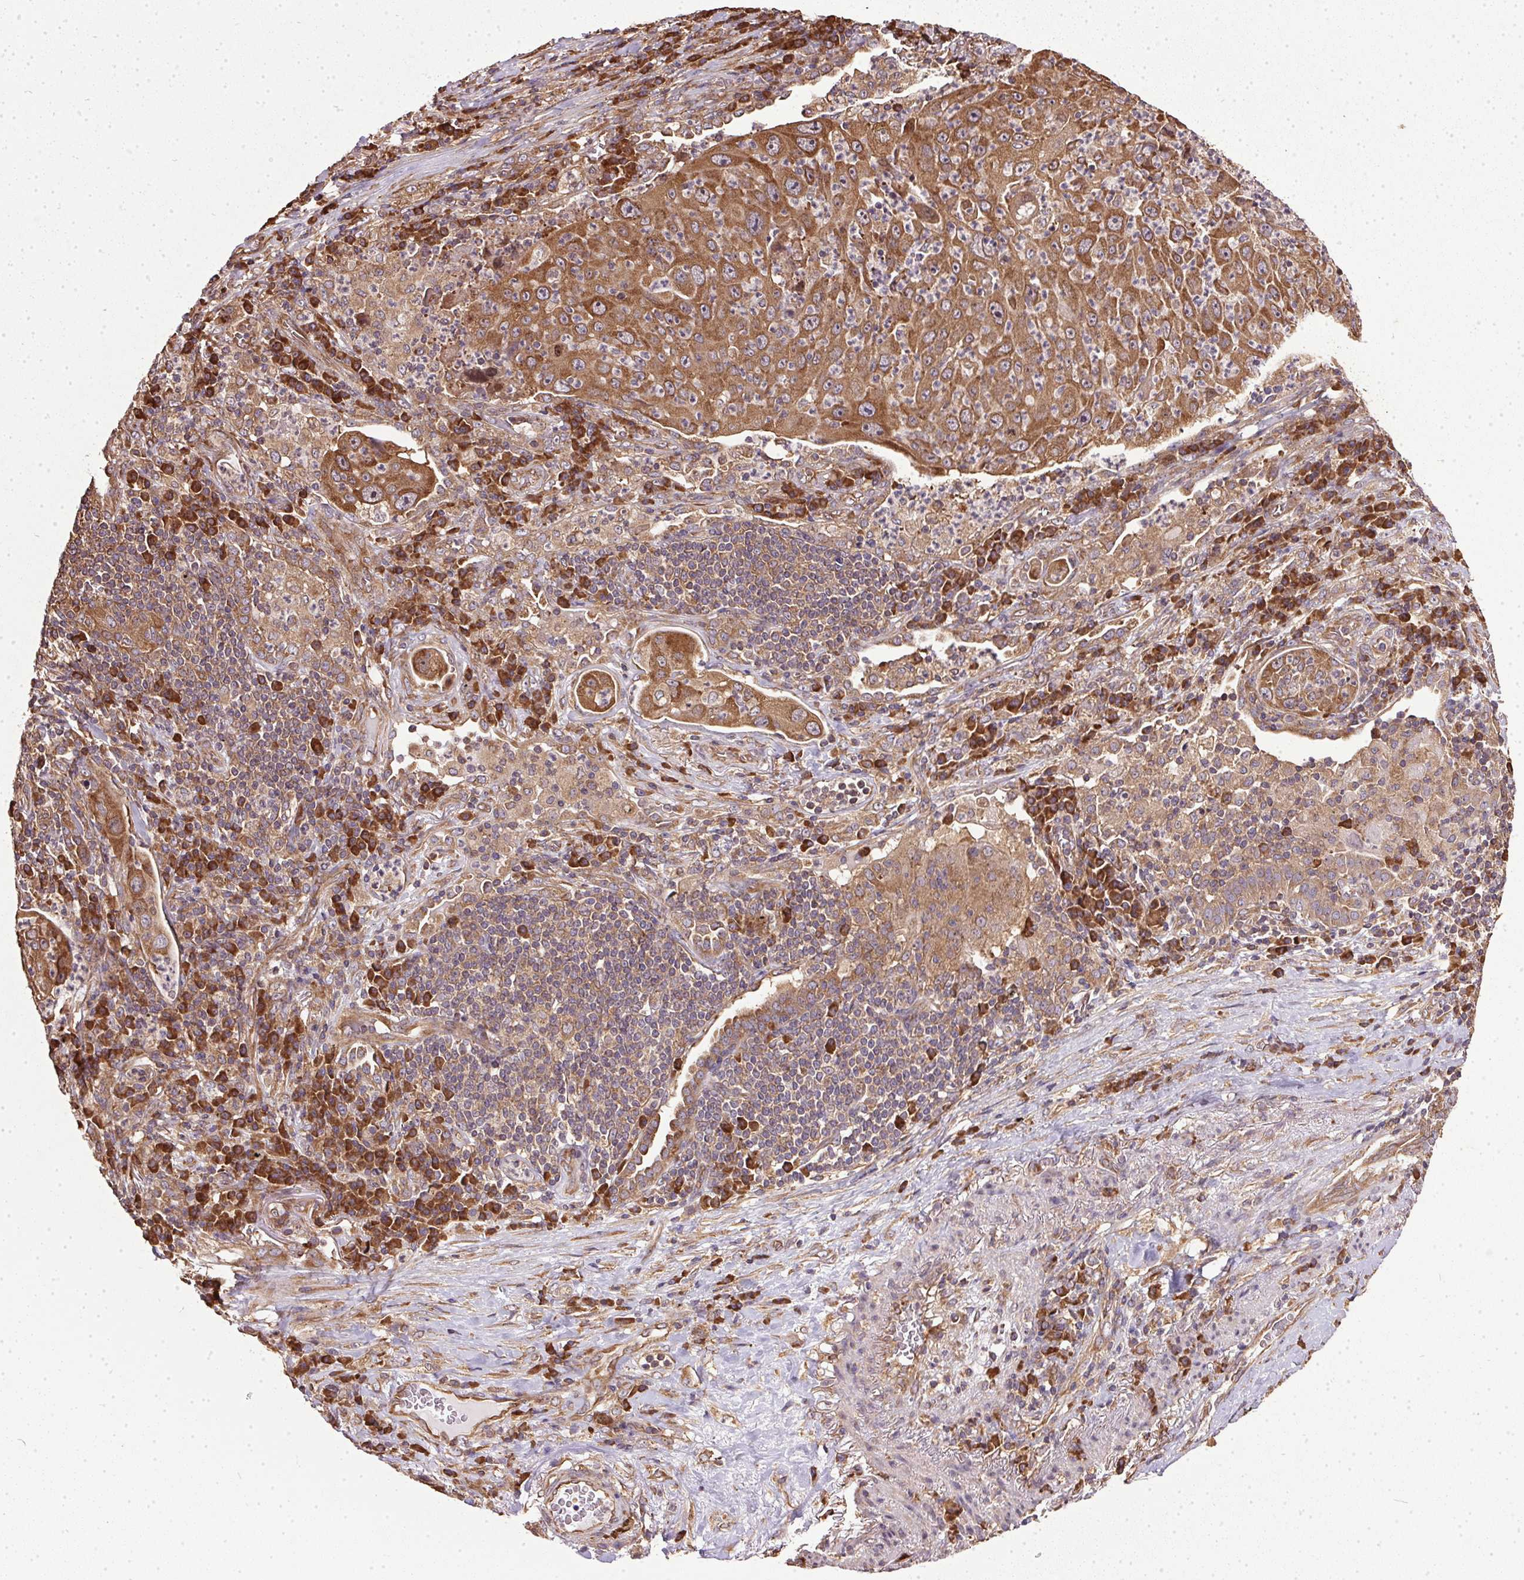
{"staining": {"intensity": "moderate", "quantity": ">75%", "location": "cytoplasmic/membranous"}, "tissue": "lung cancer", "cell_type": "Tumor cells", "image_type": "cancer", "snomed": [{"axis": "morphology", "description": "Squamous cell carcinoma, NOS"}, {"axis": "topography", "description": "Lung"}], "caption": "IHC (DAB) staining of human squamous cell carcinoma (lung) reveals moderate cytoplasmic/membranous protein staining in approximately >75% of tumor cells.", "gene": "EIF2S1", "patient": {"sex": "female", "age": 59}}